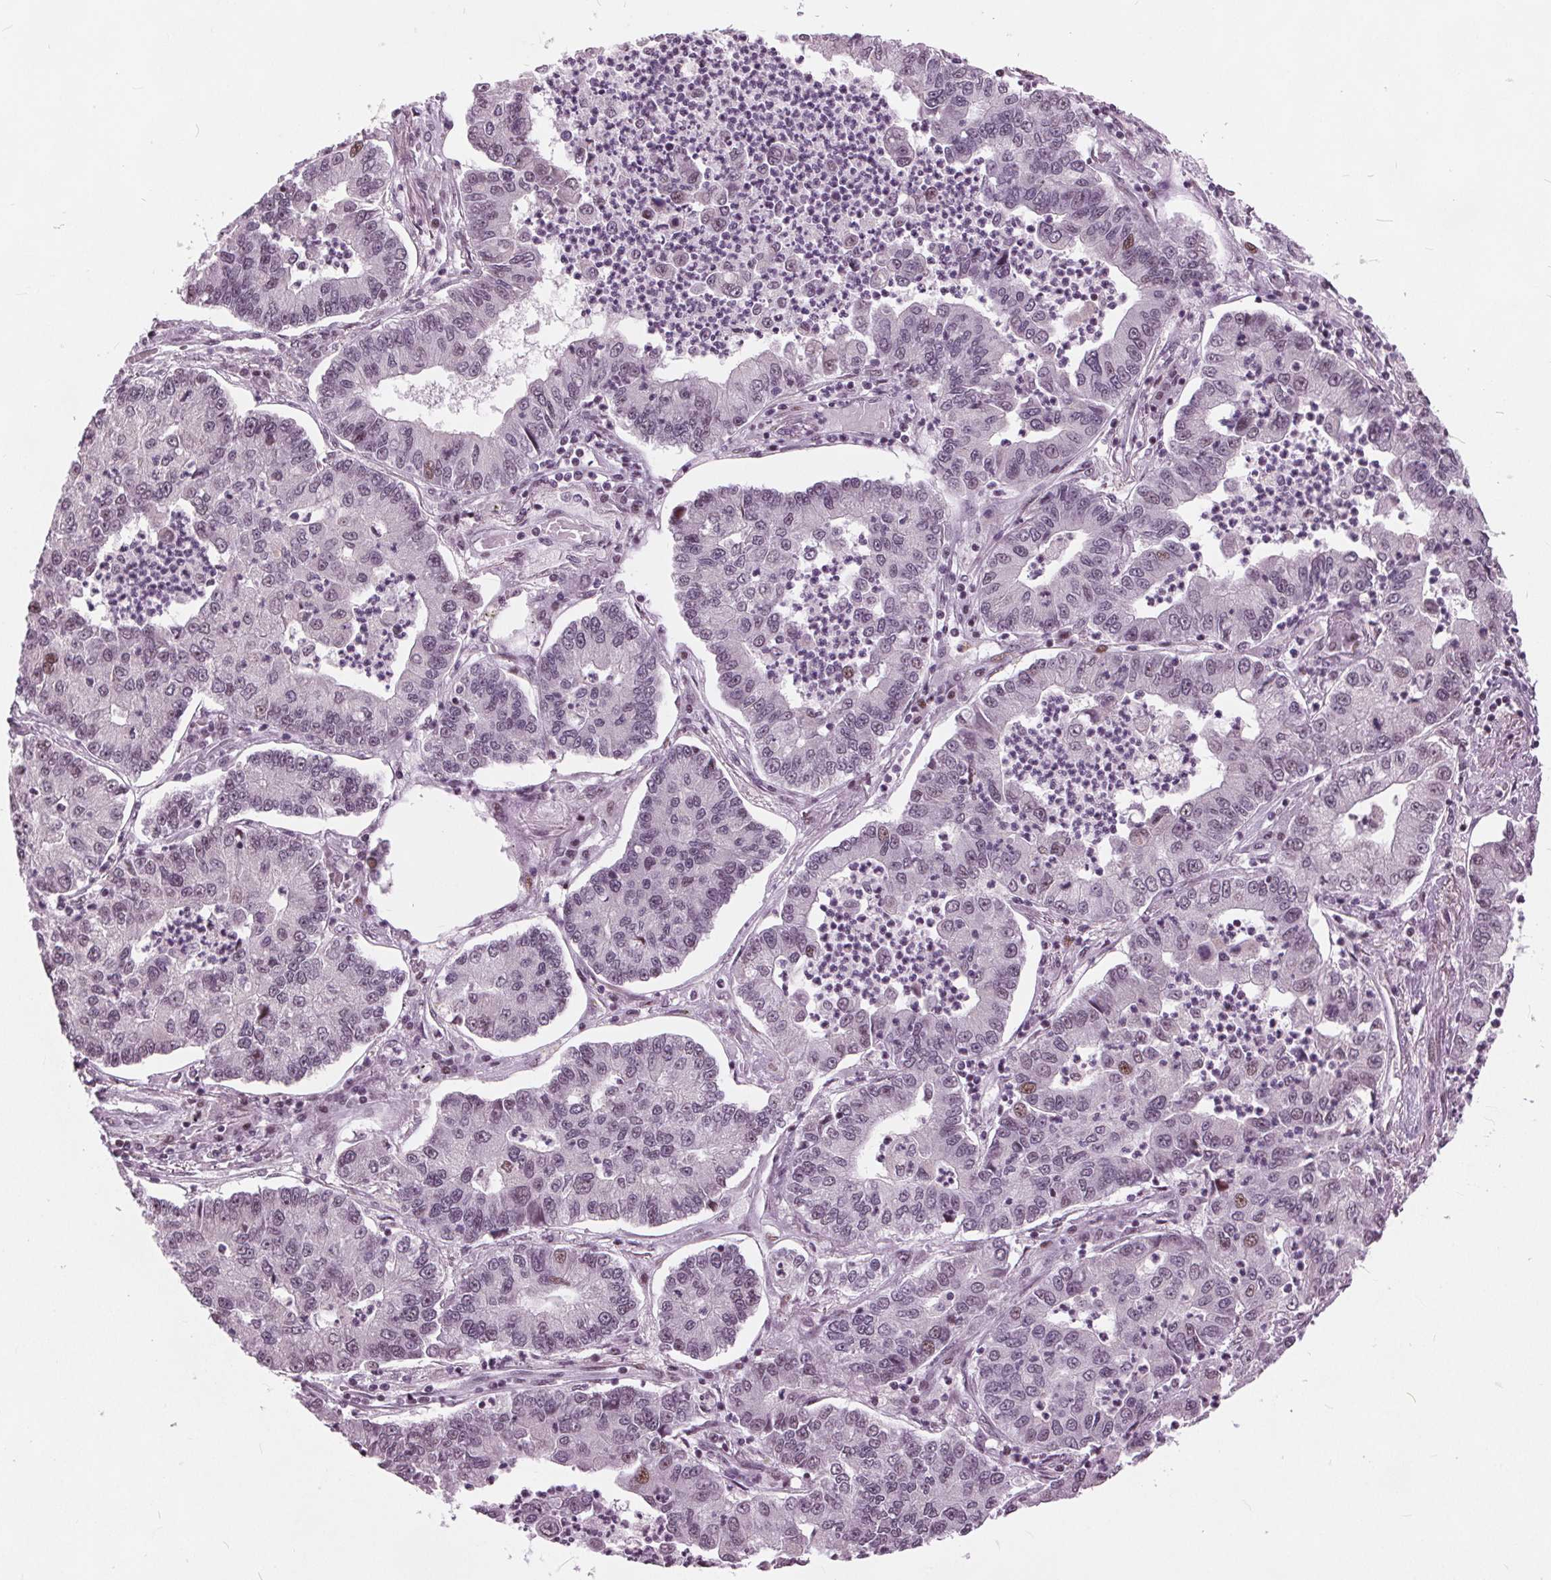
{"staining": {"intensity": "weak", "quantity": "<25%", "location": "nuclear"}, "tissue": "lung cancer", "cell_type": "Tumor cells", "image_type": "cancer", "snomed": [{"axis": "morphology", "description": "Adenocarcinoma, NOS"}, {"axis": "topography", "description": "Lung"}], "caption": "Adenocarcinoma (lung) stained for a protein using immunohistochemistry (IHC) reveals no positivity tumor cells.", "gene": "TTC34", "patient": {"sex": "female", "age": 57}}